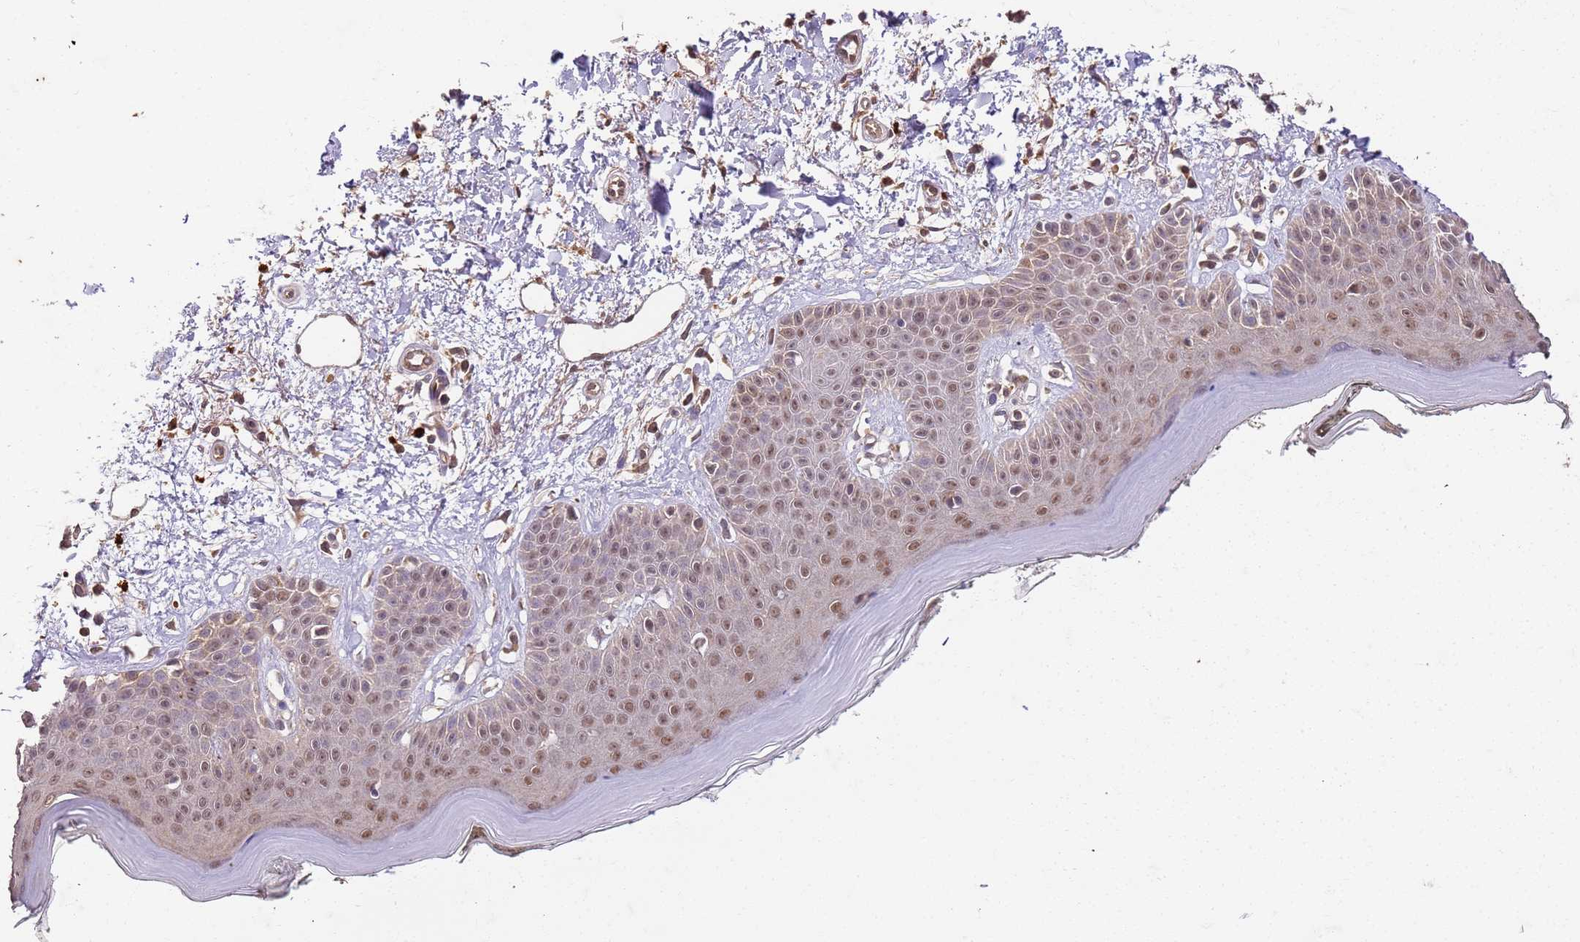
{"staining": {"intensity": "moderate", "quantity": "25%-75%", "location": "cytoplasmic/membranous"}, "tissue": "skin", "cell_type": "Fibroblasts", "image_type": "normal", "snomed": [{"axis": "morphology", "description": "Normal tissue, NOS"}, {"axis": "topography", "description": "Skin"}], "caption": "Immunohistochemical staining of normal skin exhibits 25%-75% levels of moderate cytoplasmic/membranous protein expression in about 25%-75% of fibroblasts.", "gene": "UBE3A", "patient": {"sex": "female", "age": 64}}